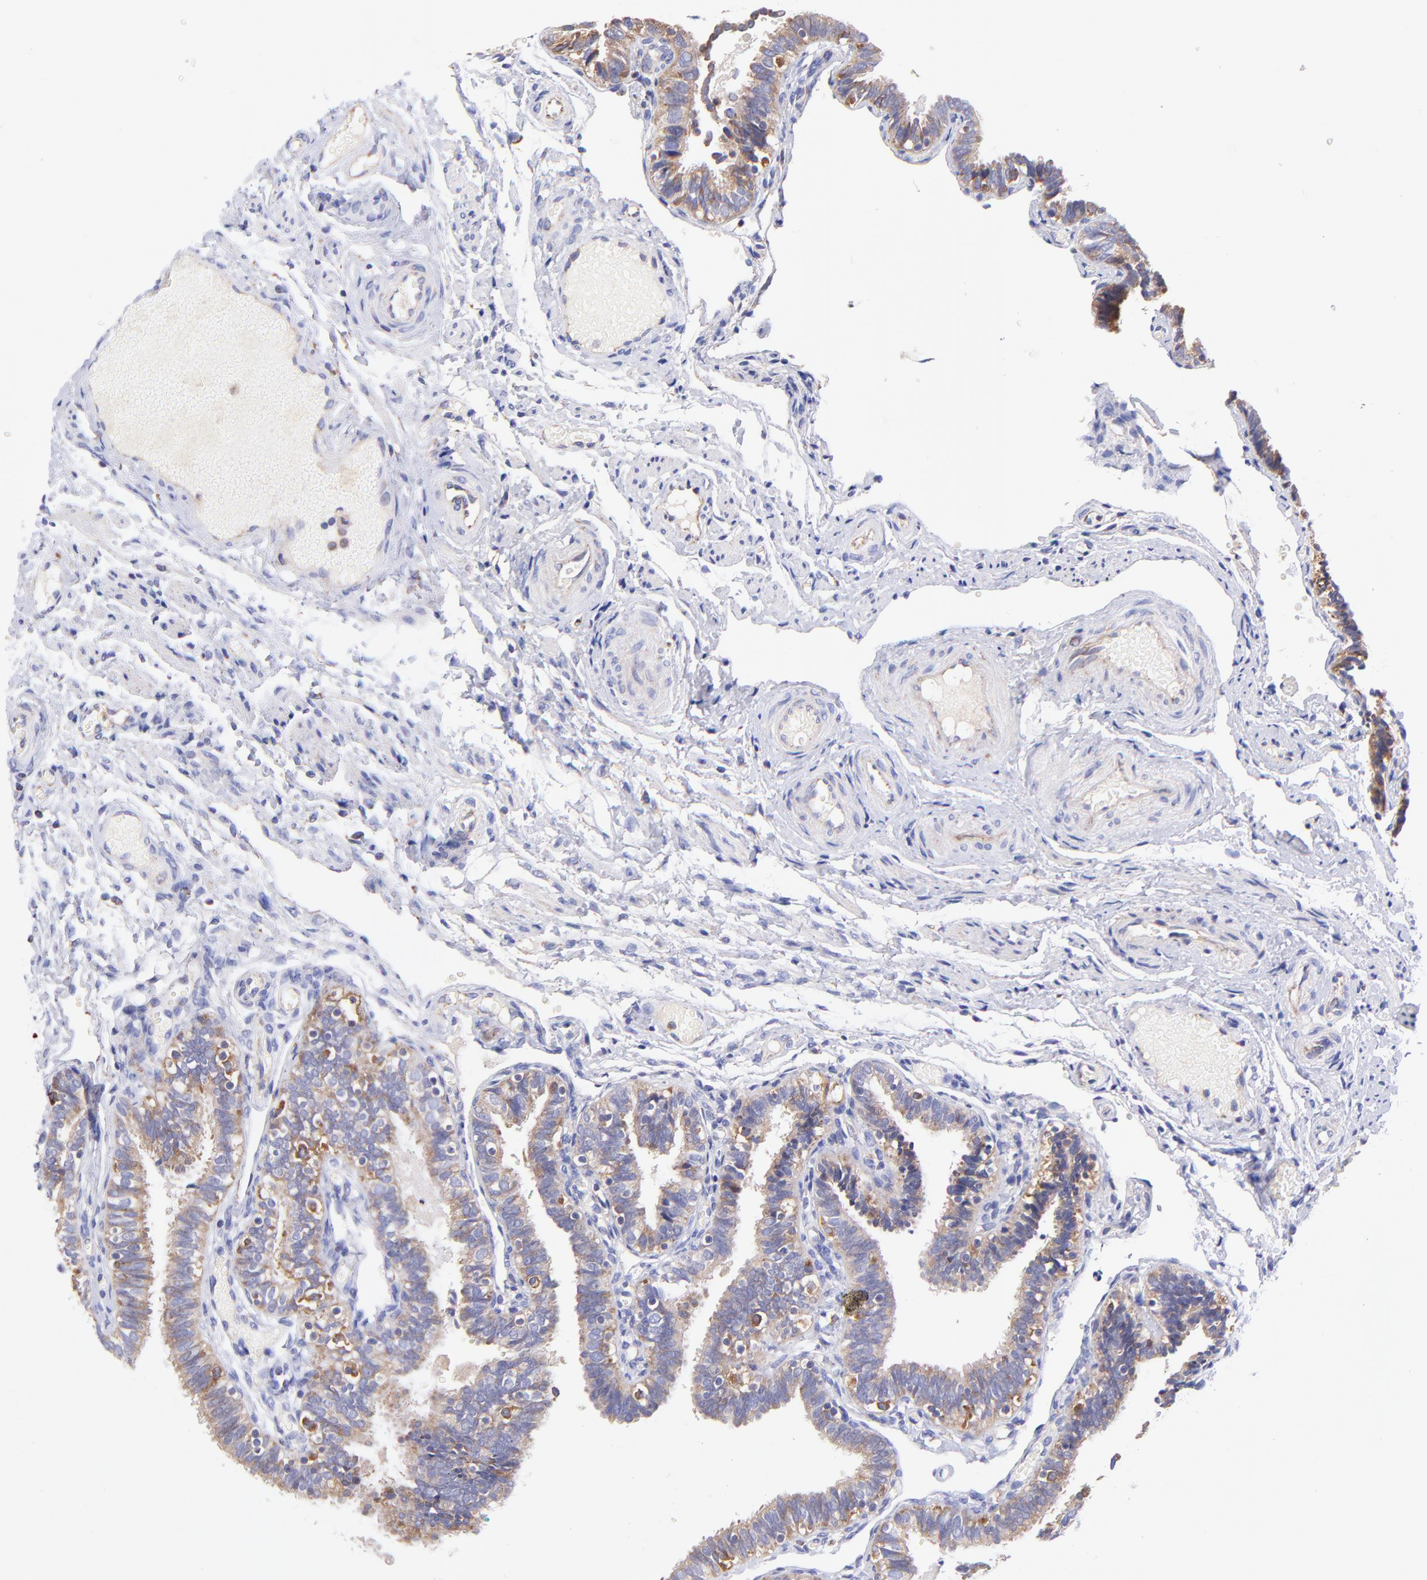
{"staining": {"intensity": "weak", "quantity": ">75%", "location": "cytoplasmic/membranous"}, "tissue": "fallopian tube", "cell_type": "Glandular cells", "image_type": "normal", "snomed": [{"axis": "morphology", "description": "Normal tissue, NOS"}, {"axis": "topography", "description": "Fallopian tube"}], "caption": "Fallopian tube stained for a protein demonstrates weak cytoplasmic/membranous positivity in glandular cells. (Stains: DAB (3,3'-diaminobenzidine) in brown, nuclei in blue, Microscopy: brightfield microscopy at high magnification).", "gene": "PREX1", "patient": {"sex": "female", "age": 46}}